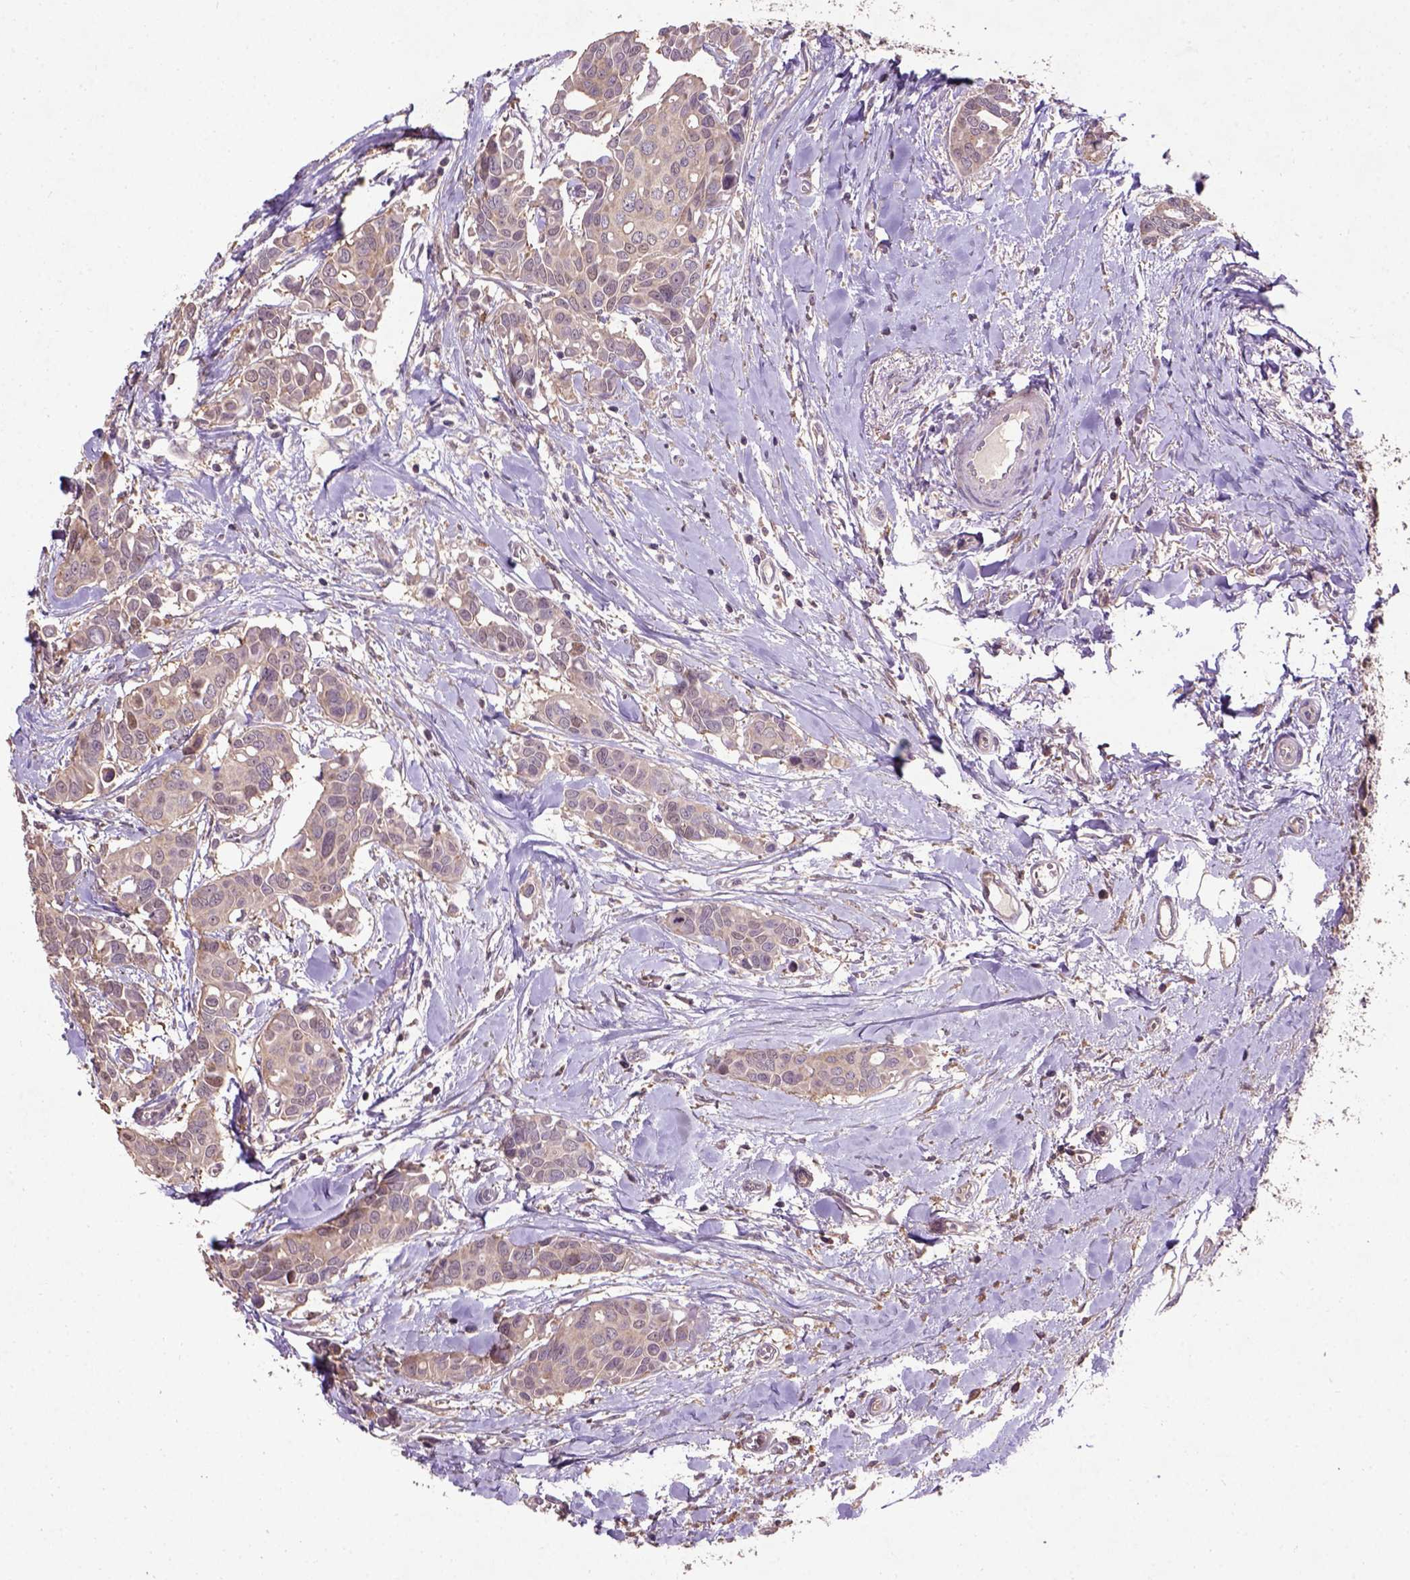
{"staining": {"intensity": "weak", "quantity": "25%-75%", "location": "cytoplasmic/membranous"}, "tissue": "breast cancer", "cell_type": "Tumor cells", "image_type": "cancer", "snomed": [{"axis": "morphology", "description": "Duct carcinoma"}, {"axis": "topography", "description": "Breast"}], "caption": "A low amount of weak cytoplasmic/membranous staining is identified in approximately 25%-75% of tumor cells in invasive ductal carcinoma (breast) tissue.", "gene": "KBTBD8", "patient": {"sex": "female", "age": 54}}